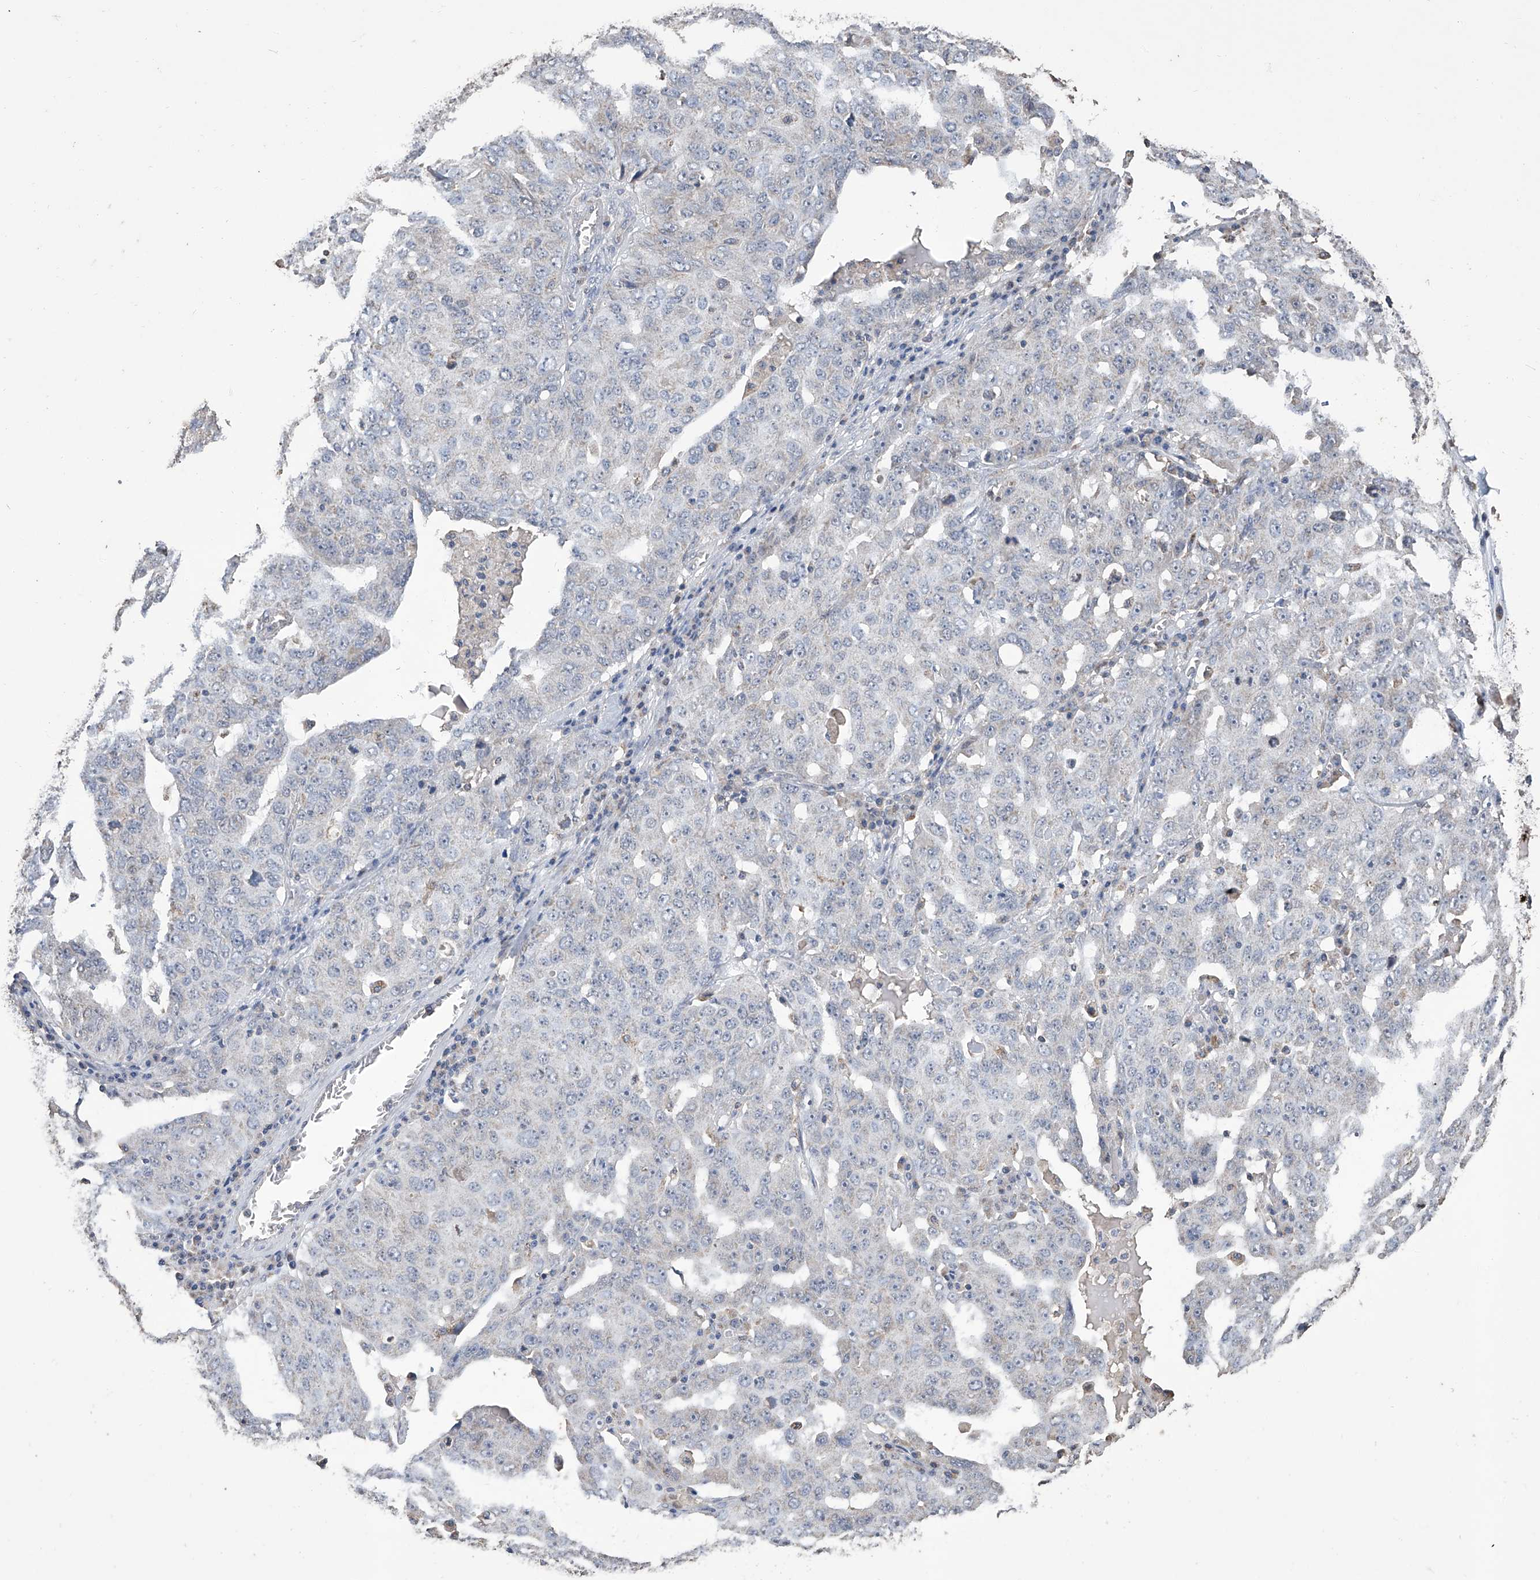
{"staining": {"intensity": "negative", "quantity": "none", "location": "none"}, "tissue": "ovarian cancer", "cell_type": "Tumor cells", "image_type": "cancer", "snomed": [{"axis": "morphology", "description": "Carcinoma, endometroid"}, {"axis": "topography", "description": "Ovary"}], "caption": "The histopathology image displays no staining of tumor cells in endometroid carcinoma (ovarian).", "gene": "GPT", "patient": {"sex": "female", "age": 62}}